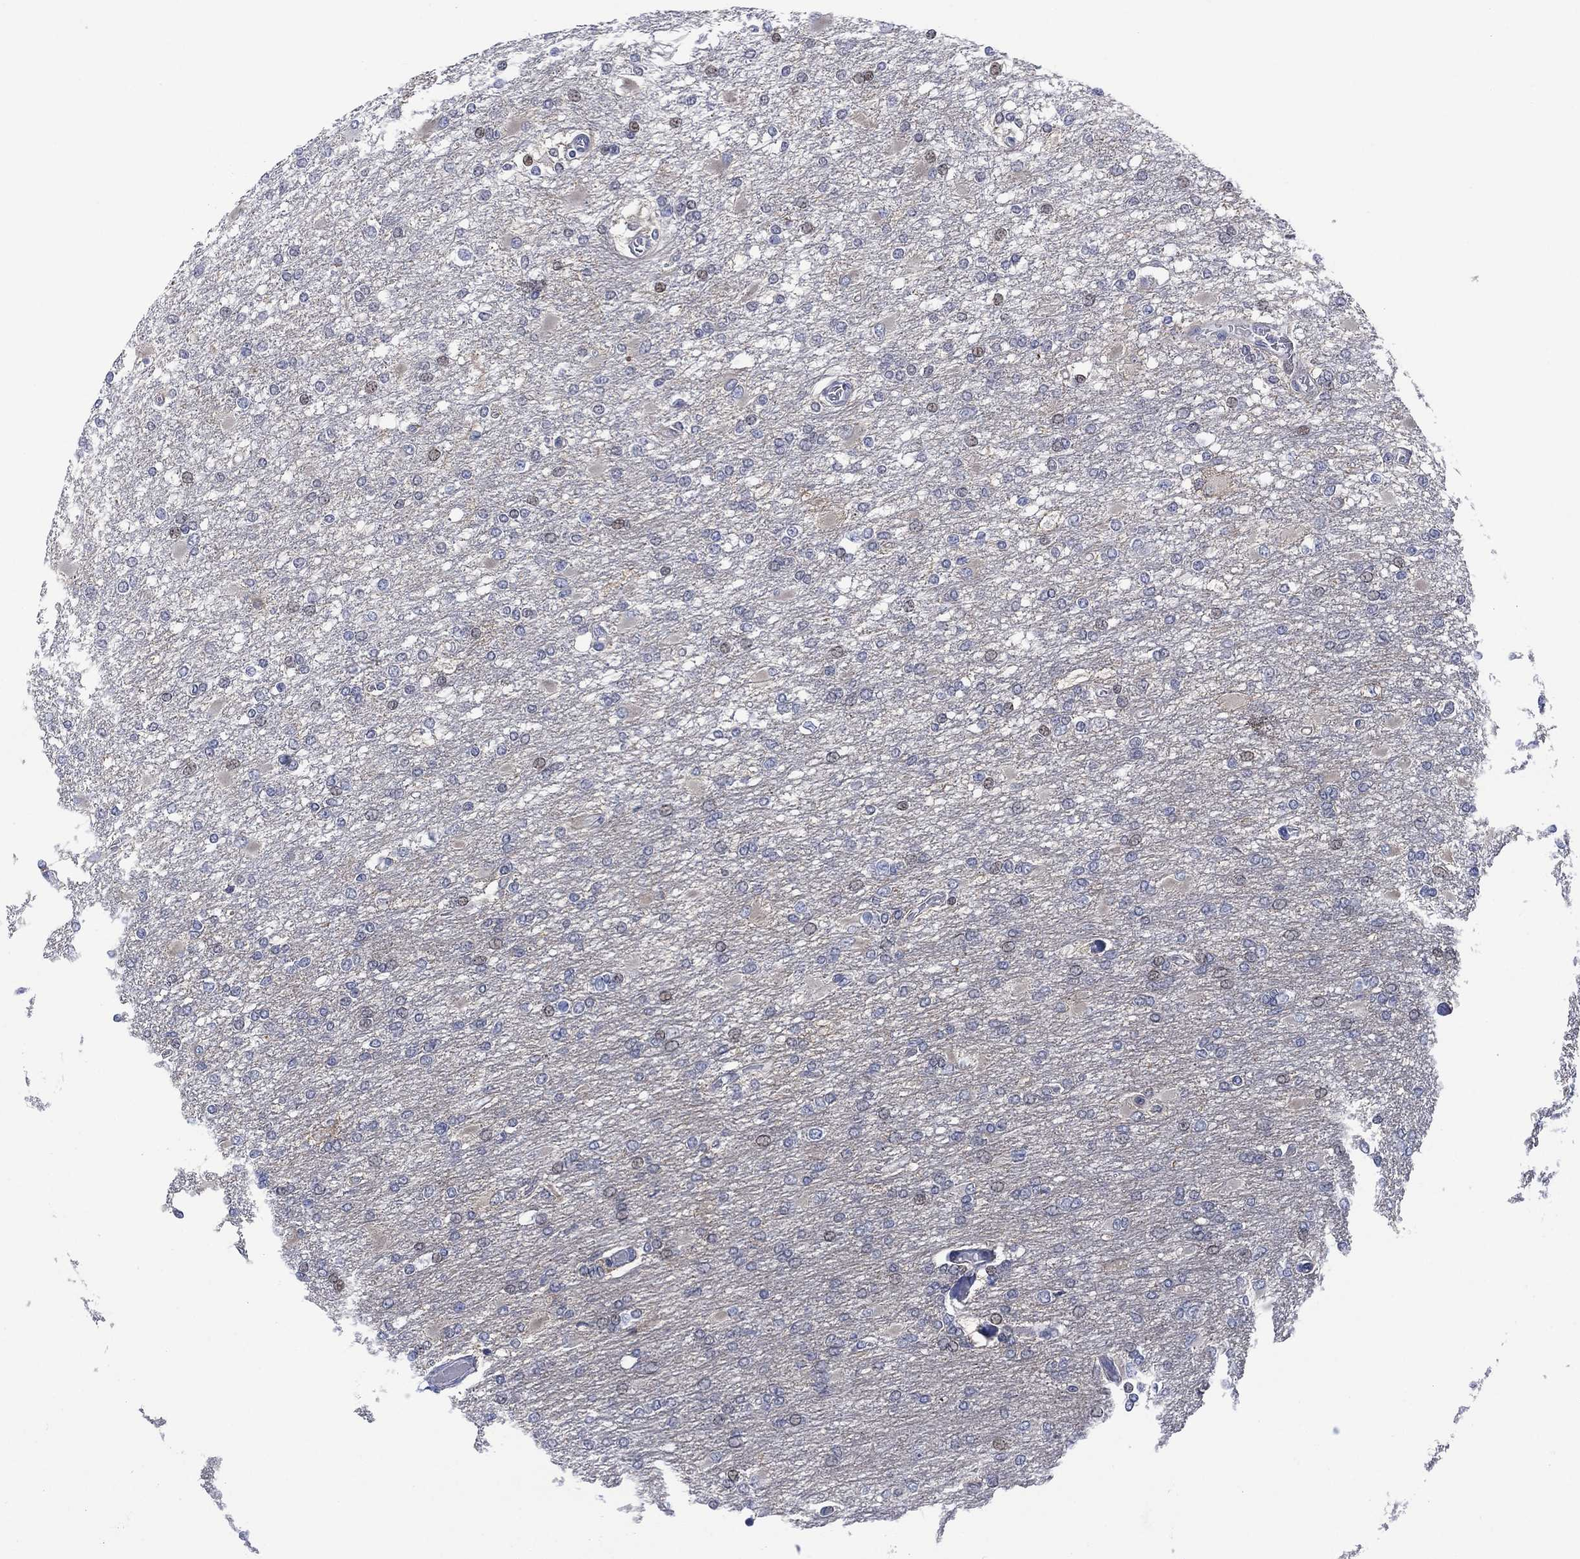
{"staining": {"intensity": "negative", "quantity": "none", "location": "none"}, "tissue": "glioma", "cell_type": "Tumor cells", "image_type": "cancer", "snomed": [{"axis": "morphology", "description": "Glioma, malignant, High grade"}, {"axis": "topography", "description": "Cerebral cortex"}], "caption": "High-grade glioma (malignant) stained for a protein using IHC displays no staining tumor cells.", "gene": "SLC4A4", "patient": {"sex": "male", "age": 79}}